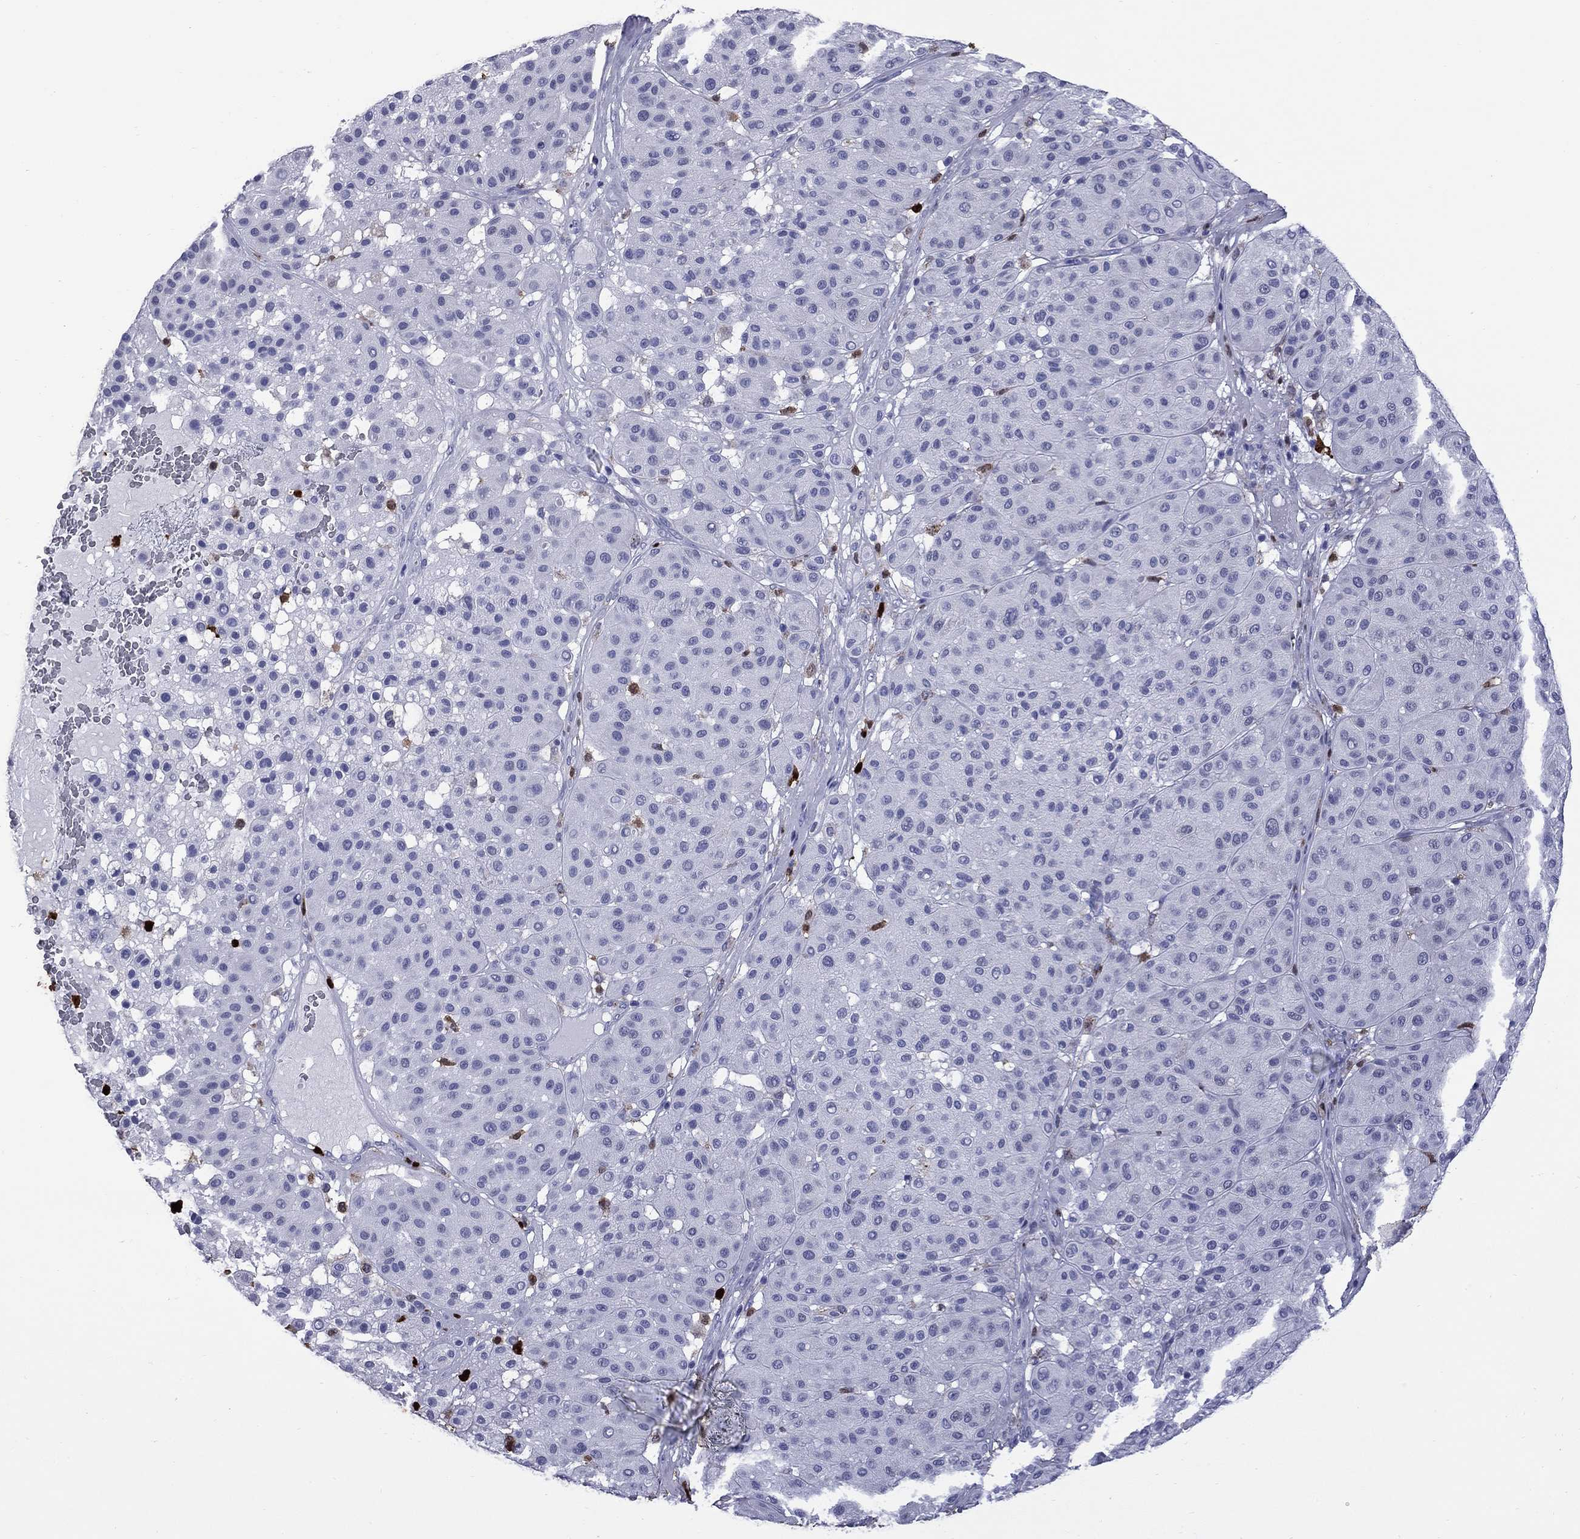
{"staining": {"intensity": "negative", "quantity": "none", "location": "none"}, "tissue": "melanoma", "cell_type": "Tumor cells", "image_type": "cancer", "snomed": [{"axis": "morphology", "description": "Malignant melanoma, Metastatic site"}, {"axis": "topography", "description": "Smooth muscle"}], "caption": "An image of human malignant melanoma (metastatic site) is negative for staining in tumor cells. Brightfield microscopy of IHC stained with DAB (brown) and hematoxylin (blue), captured at high magnification.", "gene": "TRIM29", "patient": {"sex": "male", "age": 41}}